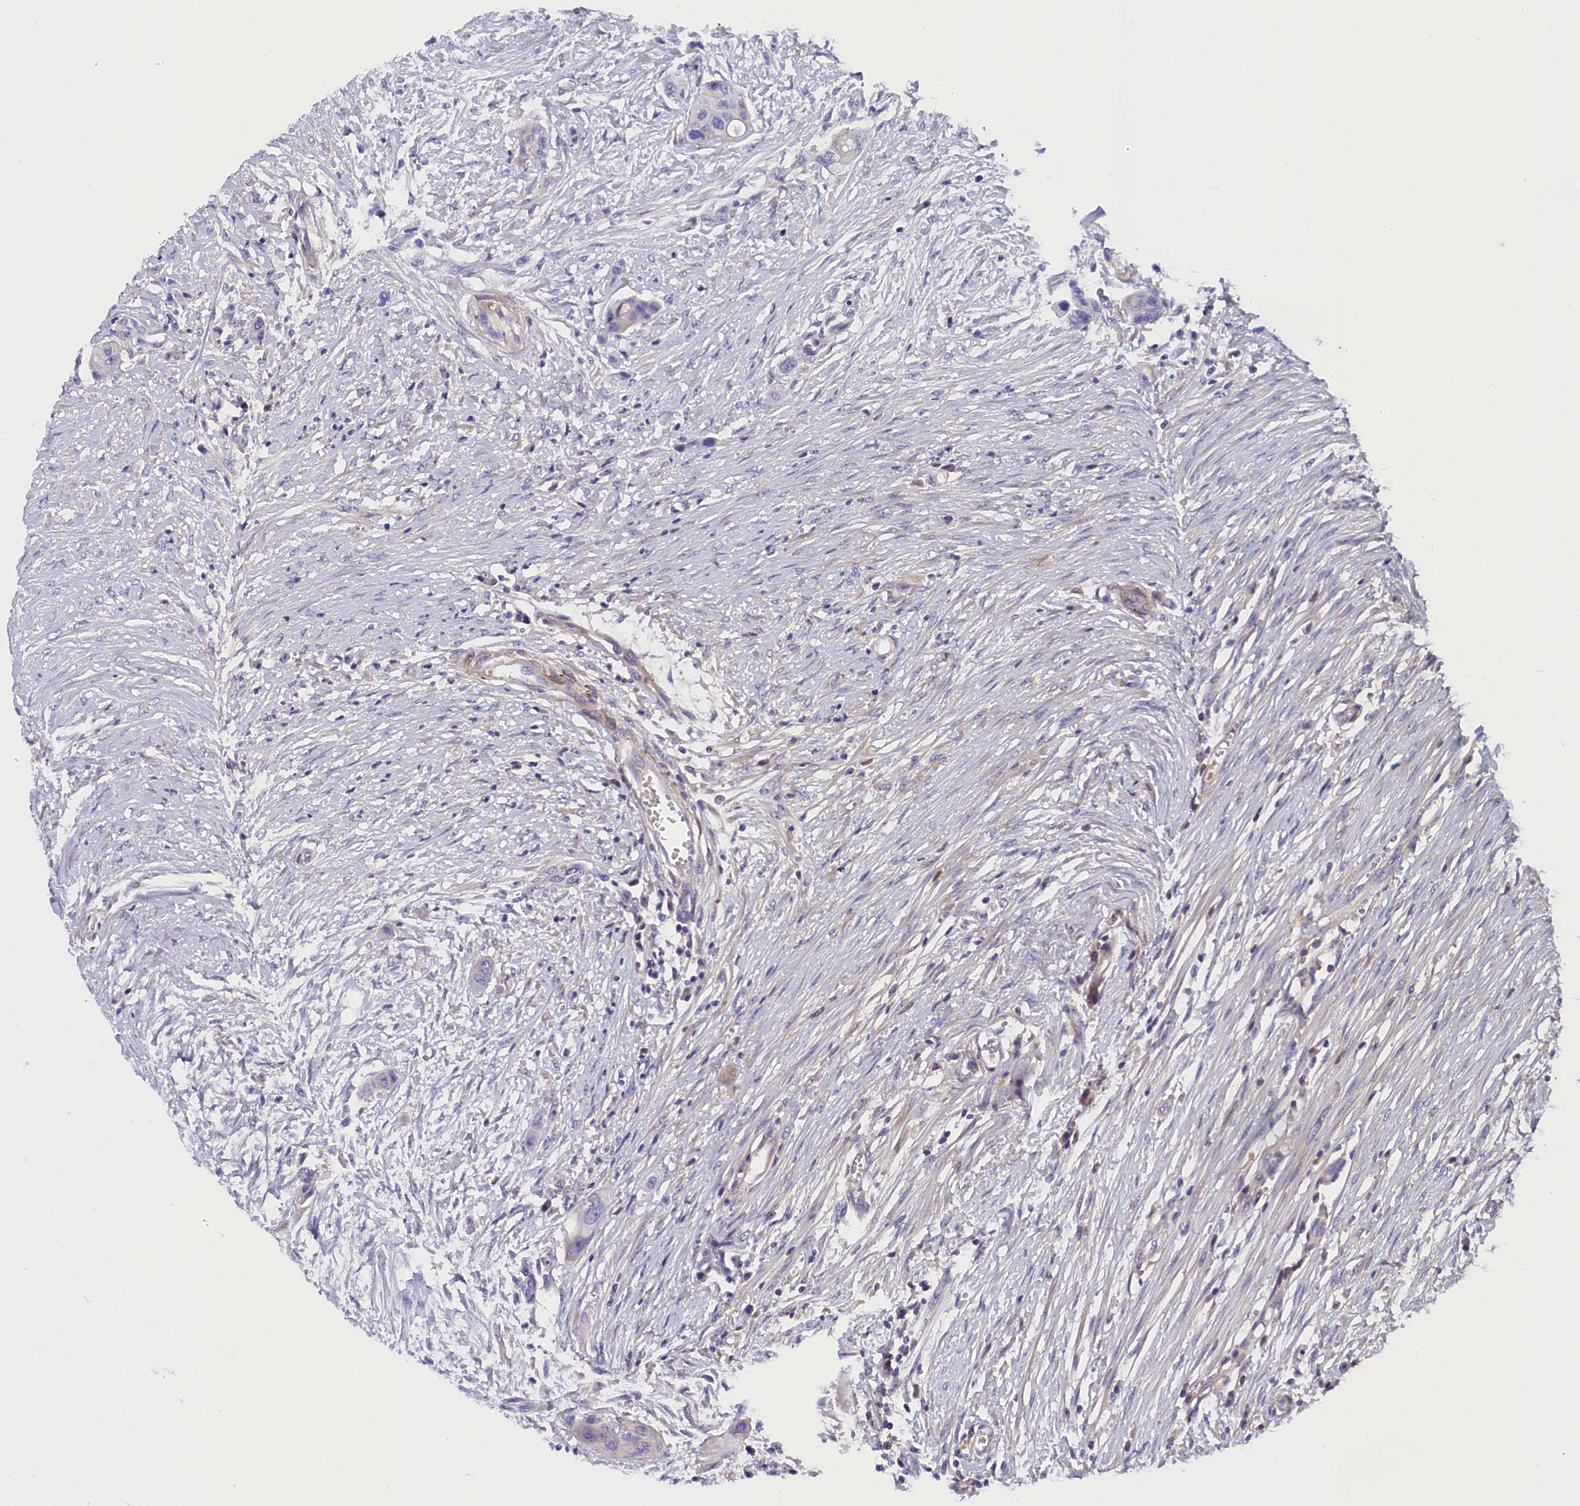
{"staining": {"intensity": "negative", "quantity": "none", "location": "none"}, "tissue": "colorectal cancer", "cell_type": "Tumor cells", "image_type": "cancer", "snomed": [{"axis": "morphology", "description": "Adenocarcinoma, NOS"}, {"axis": "topography", "description": "Colon"}], "caption": "DAB (3,3'-diaminobenzidine) immunohistochemical staining of human adenocarcinoma (colorectal) exhibits no significant staining in tumor cells. The staining was performed using DAB to visualize the protein expression in brown, while the nuclei were stained in blue with hematoxylin (Magnification: 20x).", "gene": "SOD3", "patient": {"sex": "male", "age": 77}}